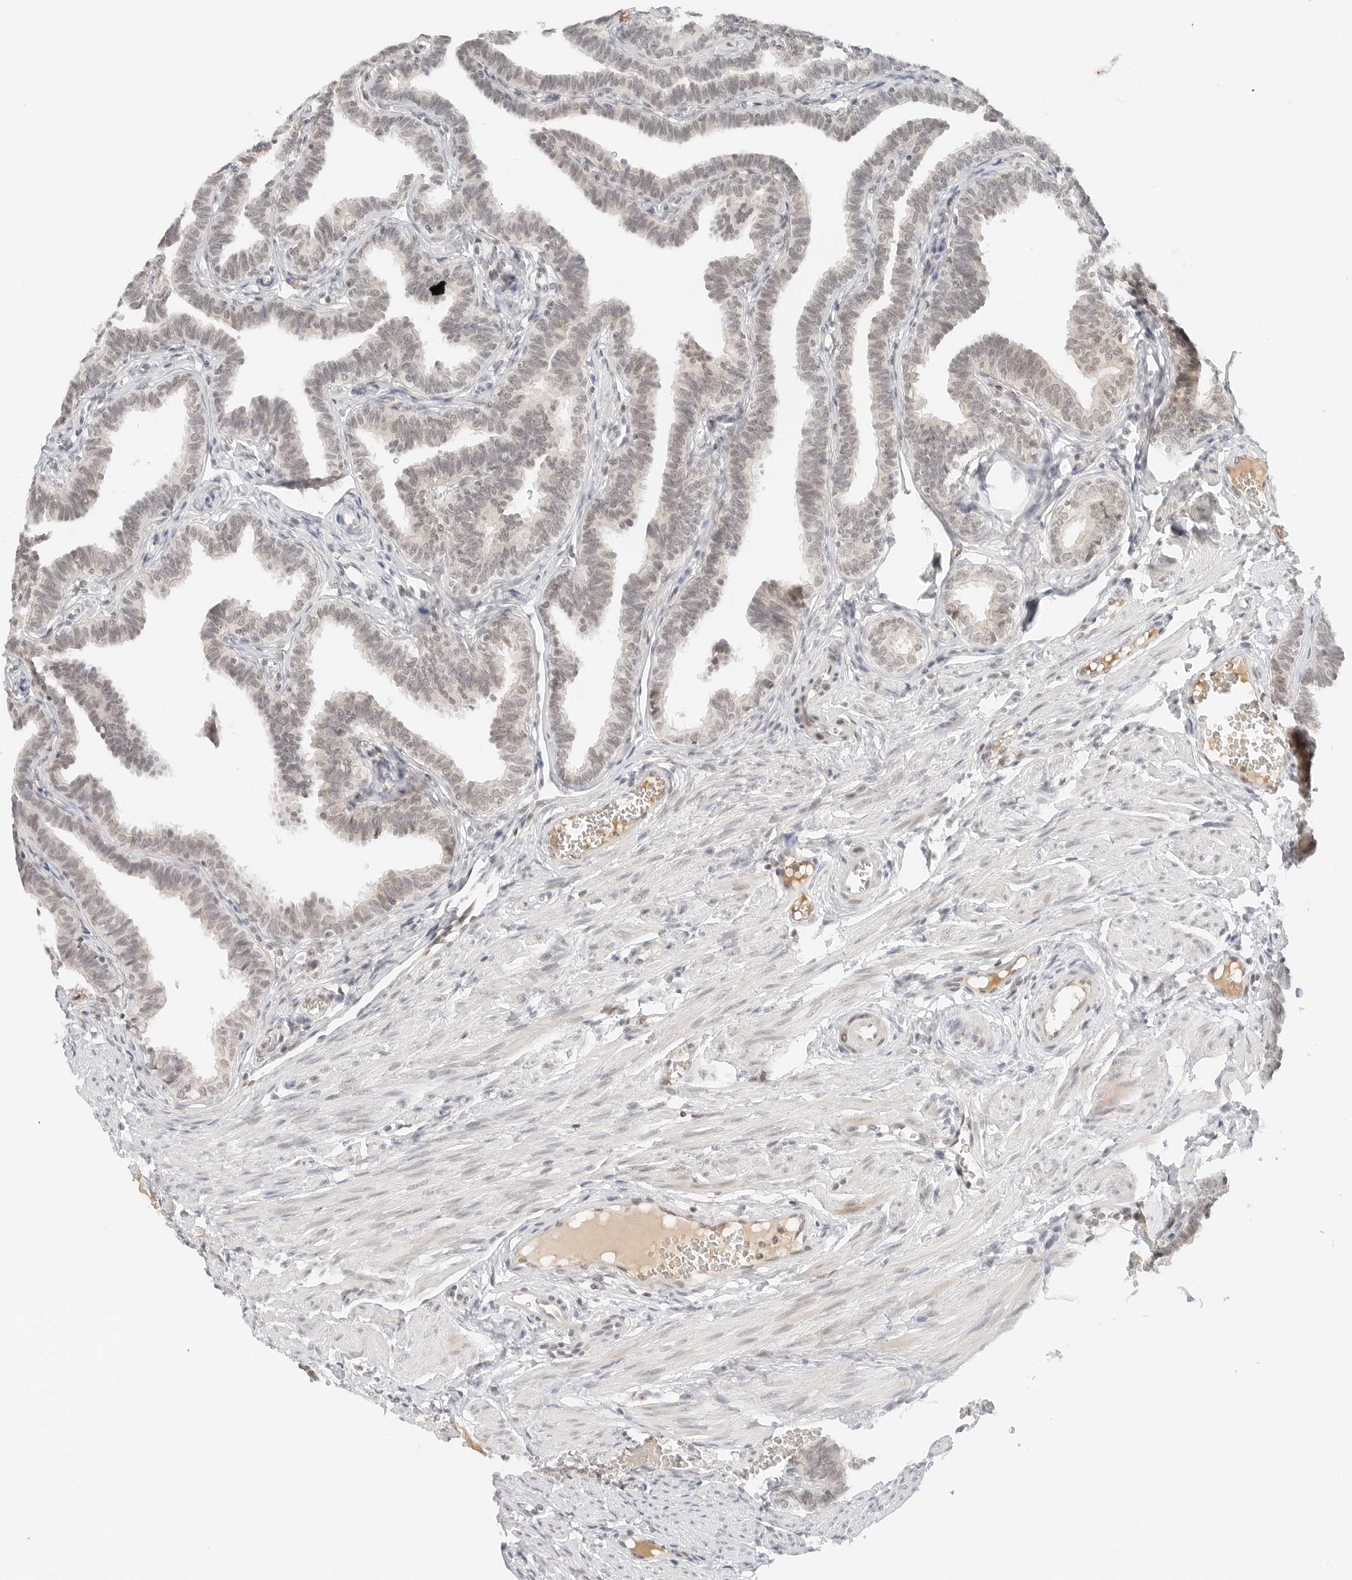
{"staining": {"intensity": "moderate", "quantity": "25%-75%", "location": "cytoplasmic/membranous,nuclear"}, "tissue": "fallopian tube", "cell_type": "Glandular cells", "image_type": "normal", "snomed": [{"axis": "morphology", "description": "Normal tissue, NOS"}, {"axis": "topography", "description": "Fallopian tube"}, {"axis": "topography", "description": "Ovary"}], "caption": "Glandular cells demonstrate medium levels of moderate cytoplasmic/membranous,nuclear expression in approximately 25%-75% of cells in benign fallopian tube. (brown staining indicates protein expression, while blue staining denotes nuclei).", "gene": "NEO1", "patient": {"sex": "female", "age": 23}}